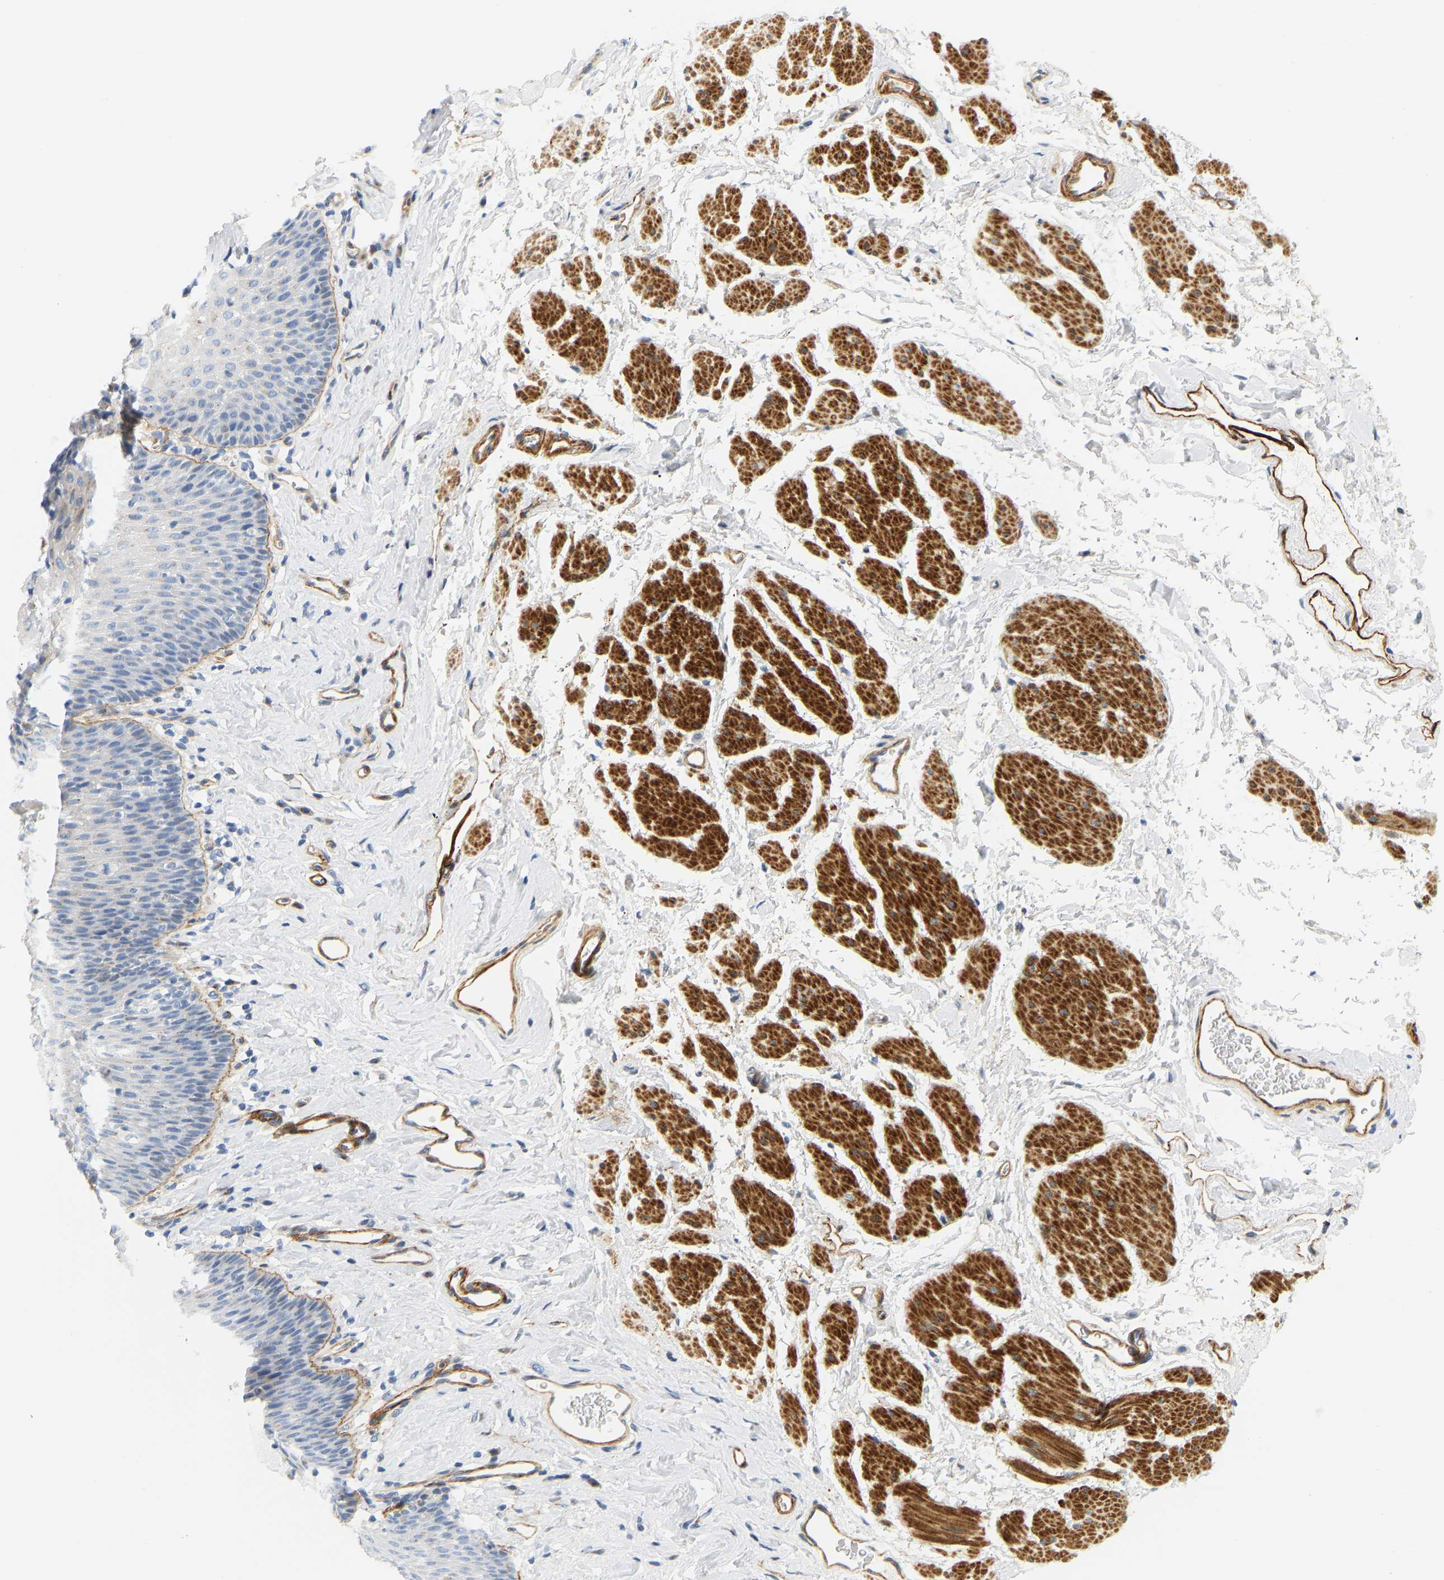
{"staining": {"intensity": "moderate", "quantity": "<25%", "location": "cytoplasmic/membranous"}, "tissue": "esophagus", "cell_type": "Squamous epithelial cells", "image_type": "normal", "snomed": [{"axis": "morphology", "description": "Normal tissue, NOS"}, {"axis": "topography", "description": "Esophagus"}], "caption": "Immunohistochemical staining of benign esophagus shows moderate cytoplasmic/membranous protein staining in about <25% of squamous epithelial cells. The staining was performed using DAB to visualize the protein expression in brown, while the nuclei were stained in blue with hematoxylin (Magnification: 20x).", "gene": "SLC30A7", "patient": {"sex": "female", "age": 61}}